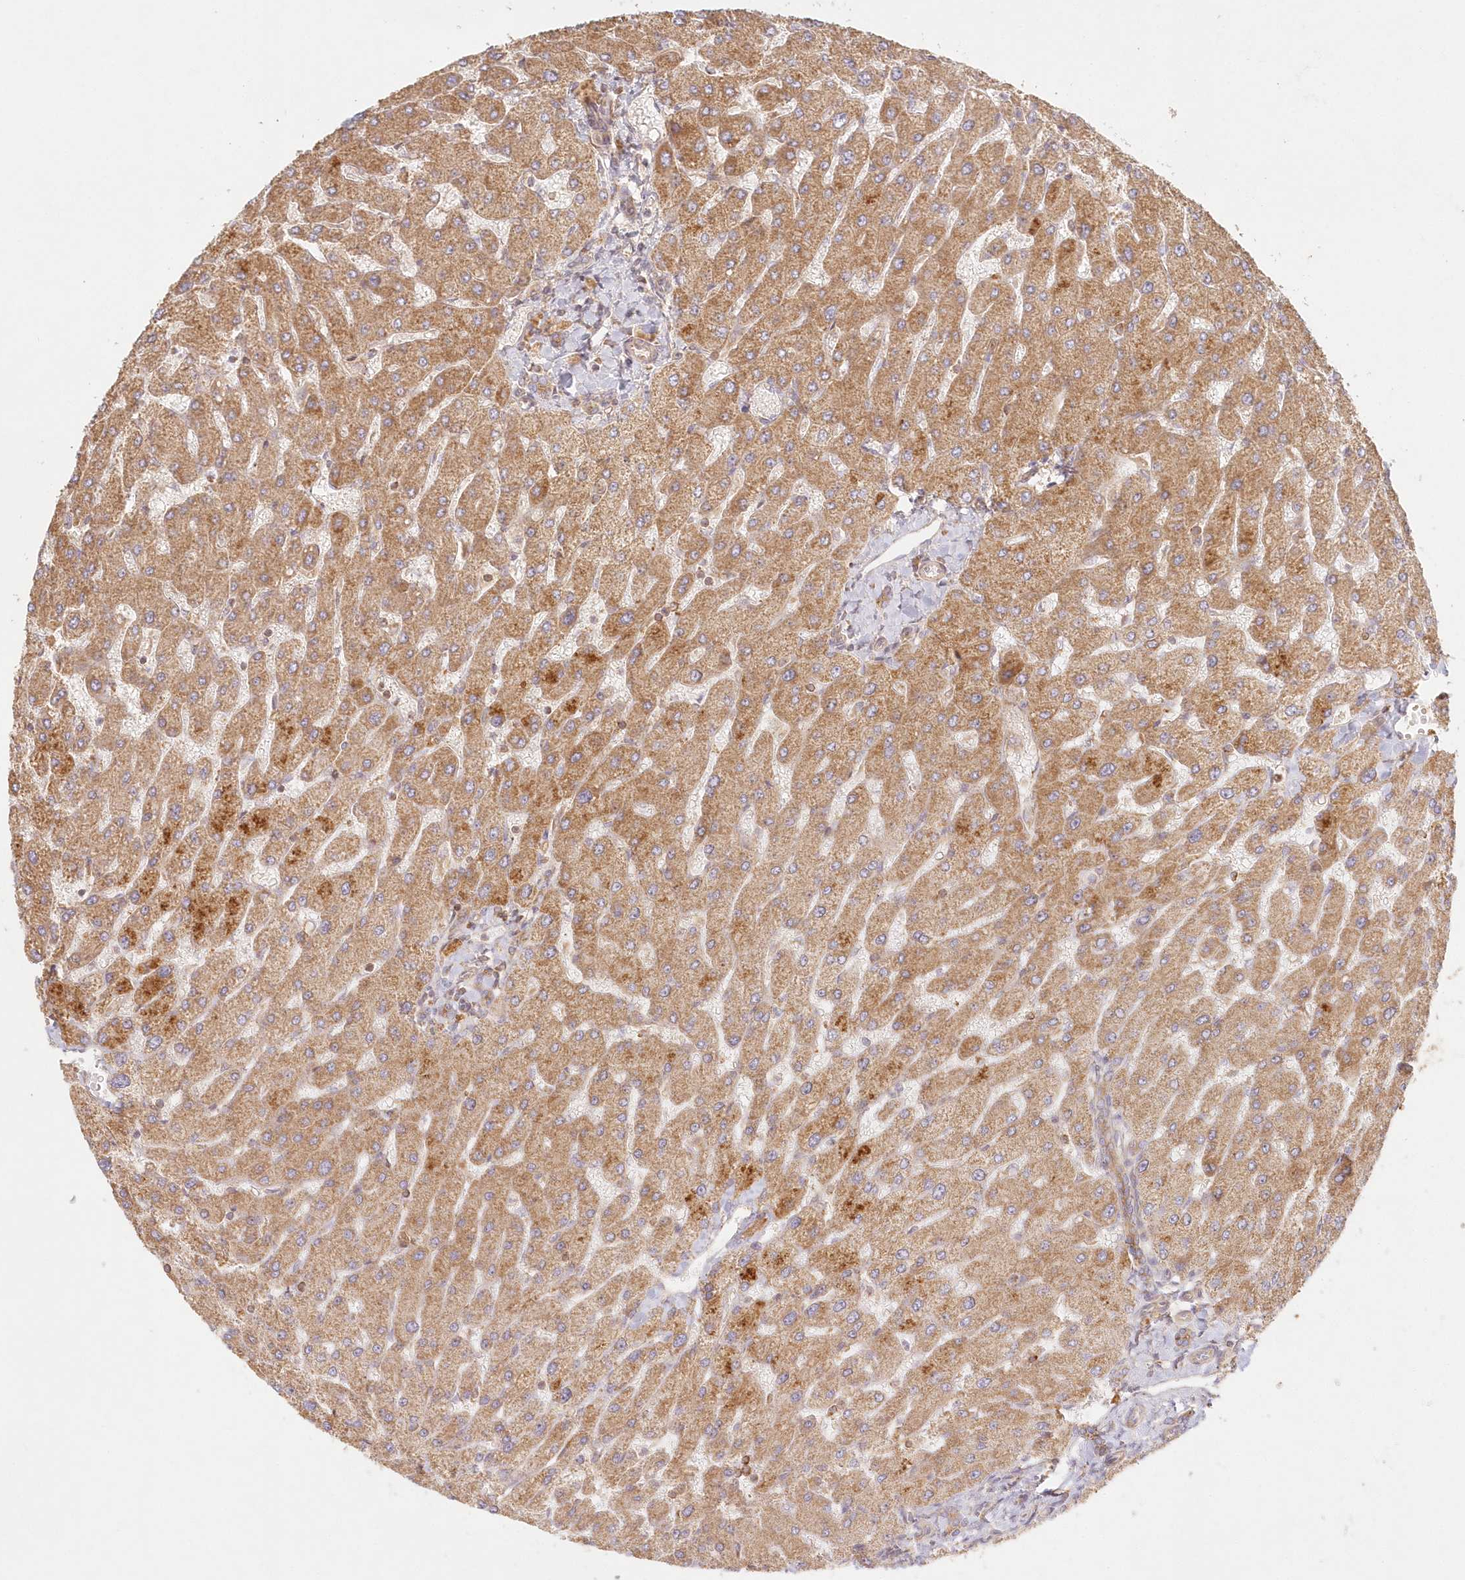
{"staining": {"intensity": "weak", "quantity": ">75%", "location": "cytoplasmic/membranous"}, "tissue": "liver", "cell_type": "Cholangiocytes", "image_type": "normal", "snomed": [{"axis": "morphology", "description": "Normal tissue, NOS"}, {"axis": "topography", "description": "Liver"}], "caption": "The histopathology image reveals immunohistochemical staining of benign liver. There is weak cytoplasmic/membranous expression is seen in about >75% of cholangiocytes.", "gene": "KIAA0232", "patient": {"sex": "male", "age": 55}}